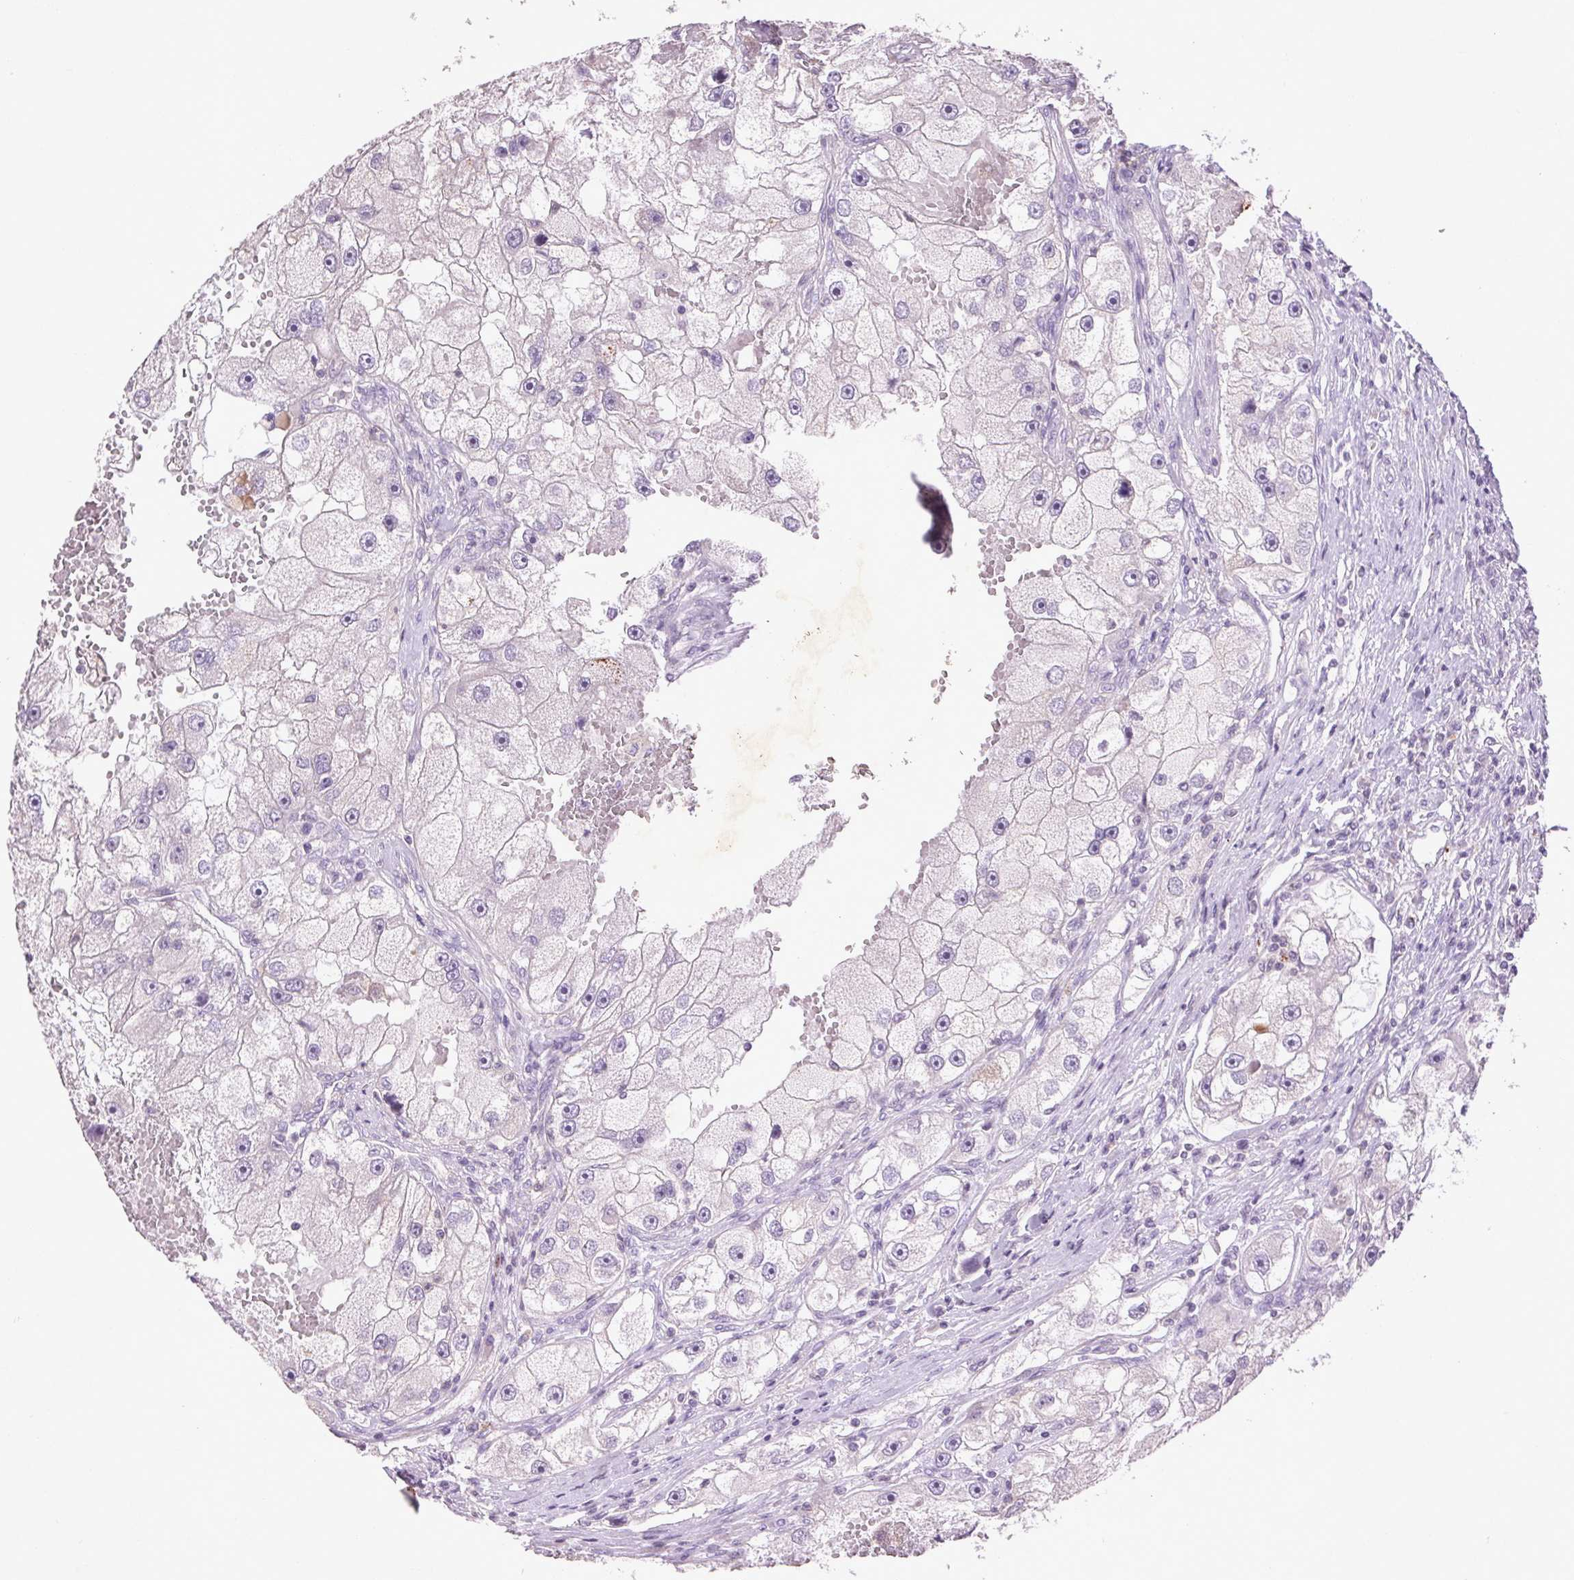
{"staining": {"intensity": "negative", "quantity": "none", "location": "none"}, "tissue": "renal cancer", "cell_type": "Tumor cells", "image_type": "cancer", "snomed": [{"axis": "morphology", "description": "Adenocarcinoma, NOS"}, {"axis": "topography", "description": "Kidney"}], "caption": "IHC histopathology image of neoplastic tissue: renal cancer (adenocarcinoma) stained with DAB (3,3'-diaminobenzidine) reveals no significant protein positivity in tumor cells.", "gene": "FNDC7", "patient": {"sex": "male", "age": 63}}